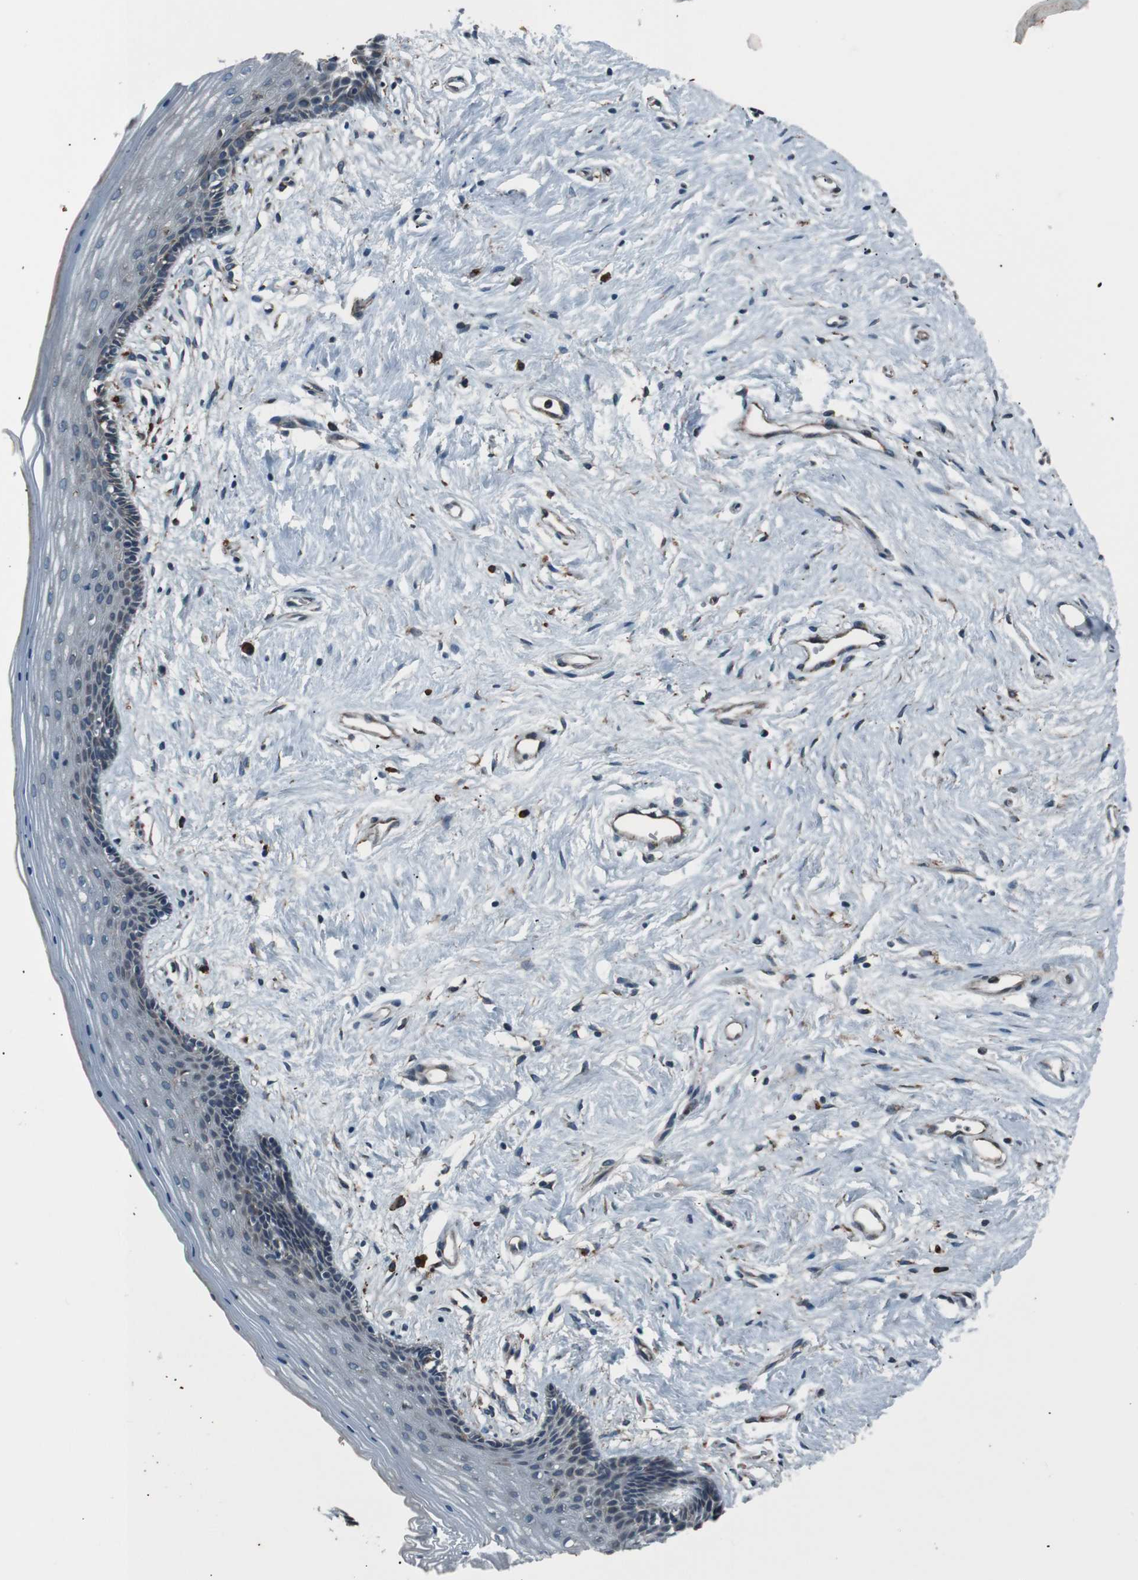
{"staining": {"intensity": "negative", "quantity": "none", "location": "none"}, "tissue": "vagina", "cell_type": "Squamous epithelial cells", "image_type": "normal", "snomed": [{"axis": "morphology", "description": "Normal tissue, NOS"}, {"axis": "topography", "description": "Vagina"}], "caption": "Immunohistochemical staining of unremarkable vagina demonstrates no significant staining in squamous epithelial cells.", "gene": "SIGMAR1", "patient": {"sex": "female", "age": 44}}